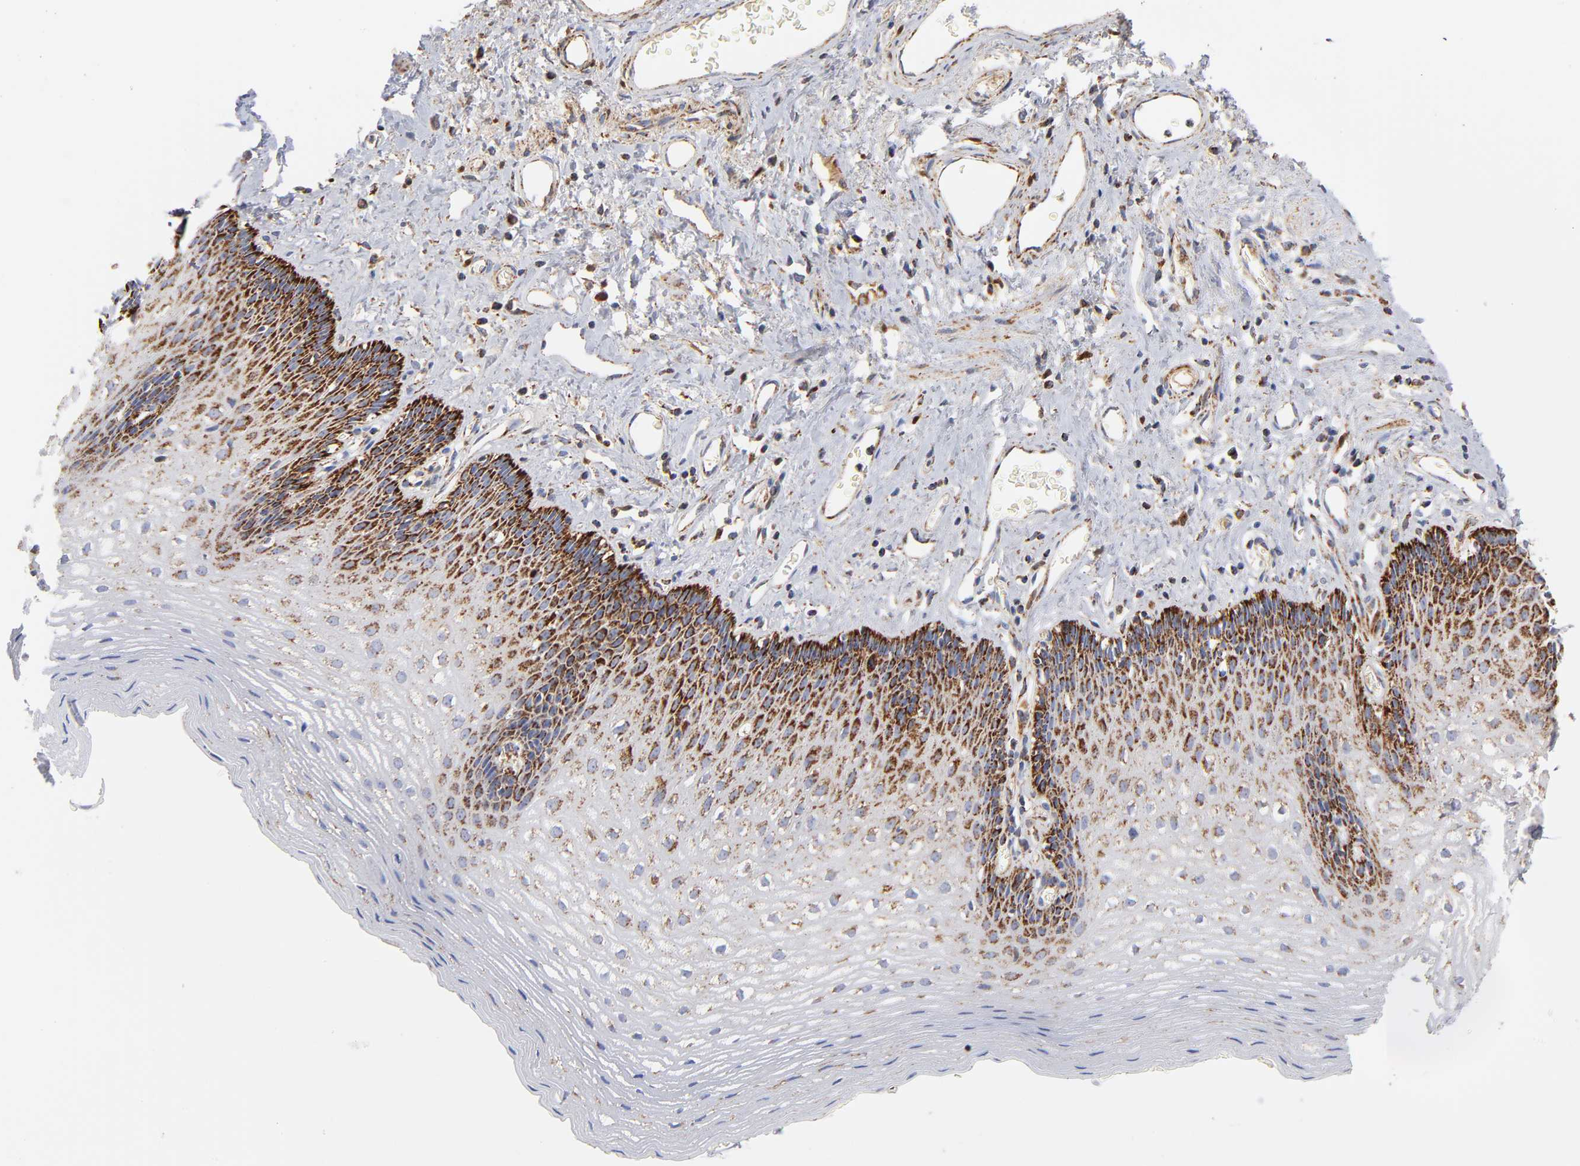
{"staining": {"intensity": "strong", "quantity": "25%-75%", "location": "cytoplasmic/membranous"}, "tissue": "esophagus", "cell_type": "Squamous epithelial cells", "image_type": "normal", "snomed": [{"axis": "morphology", "description": "Normal tissue, NOS"}, {"axis": "topography", "description": "Esophagus"}], "caption": "Protein expression analysis of benign esophagus exhibits strong cytoplasmic/membranous expression in approximately 25%-75% of squamous epithelial cells. (Brightfield microscopy of DAB IHC at high magnification).", "gene": "DIABLO", "patient": {"sex": "female", "age": 70}}